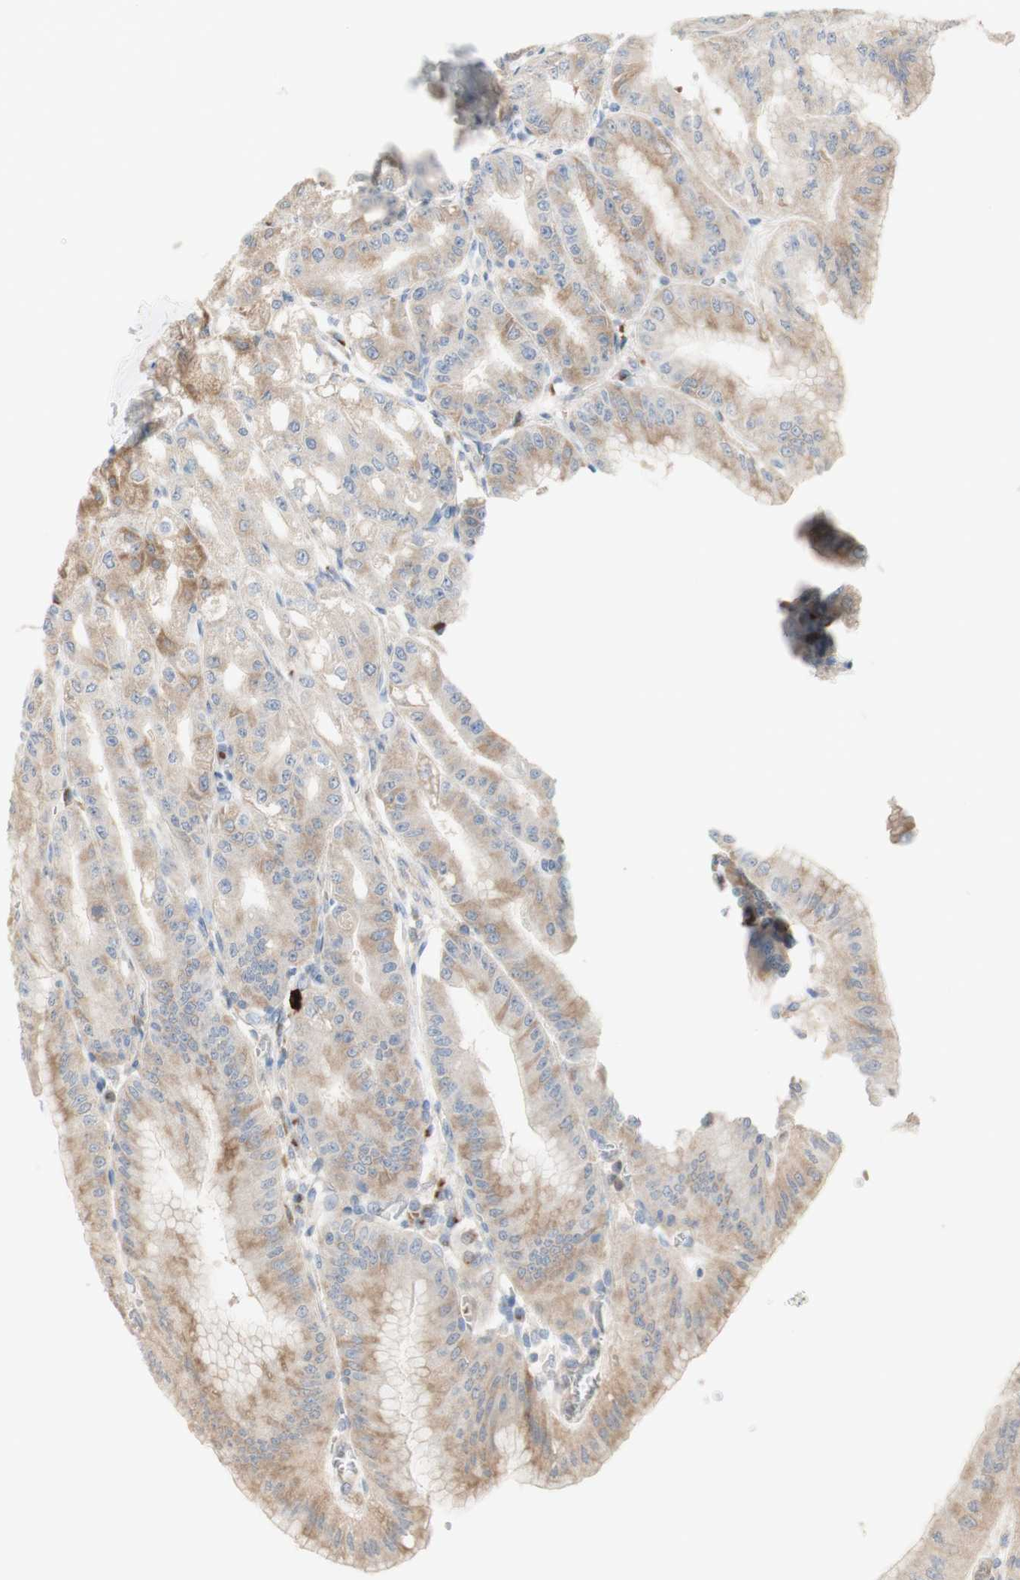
{"staining": {"intensity": "weak", "quantity": ">75%", "location": "cytoplasmic/membranous"}, "tissue": "stomach", "cell_type": "Glandular cells", "image_type": "normal", "snomed": [{"axis": "morphology", "description": "Normal tissue, NOS"}, {"axis": "topography", "description": "Stomach, lower"}], "caption": "Immunohistochemistry image of benign stomach stained for a protein (brown), which reveals low levels of weak cytoplasmic/membranous staining in approximately >75% of glandular cells.", "gene": "MANEA", "patient": {"sex": "male", "age": 71}}